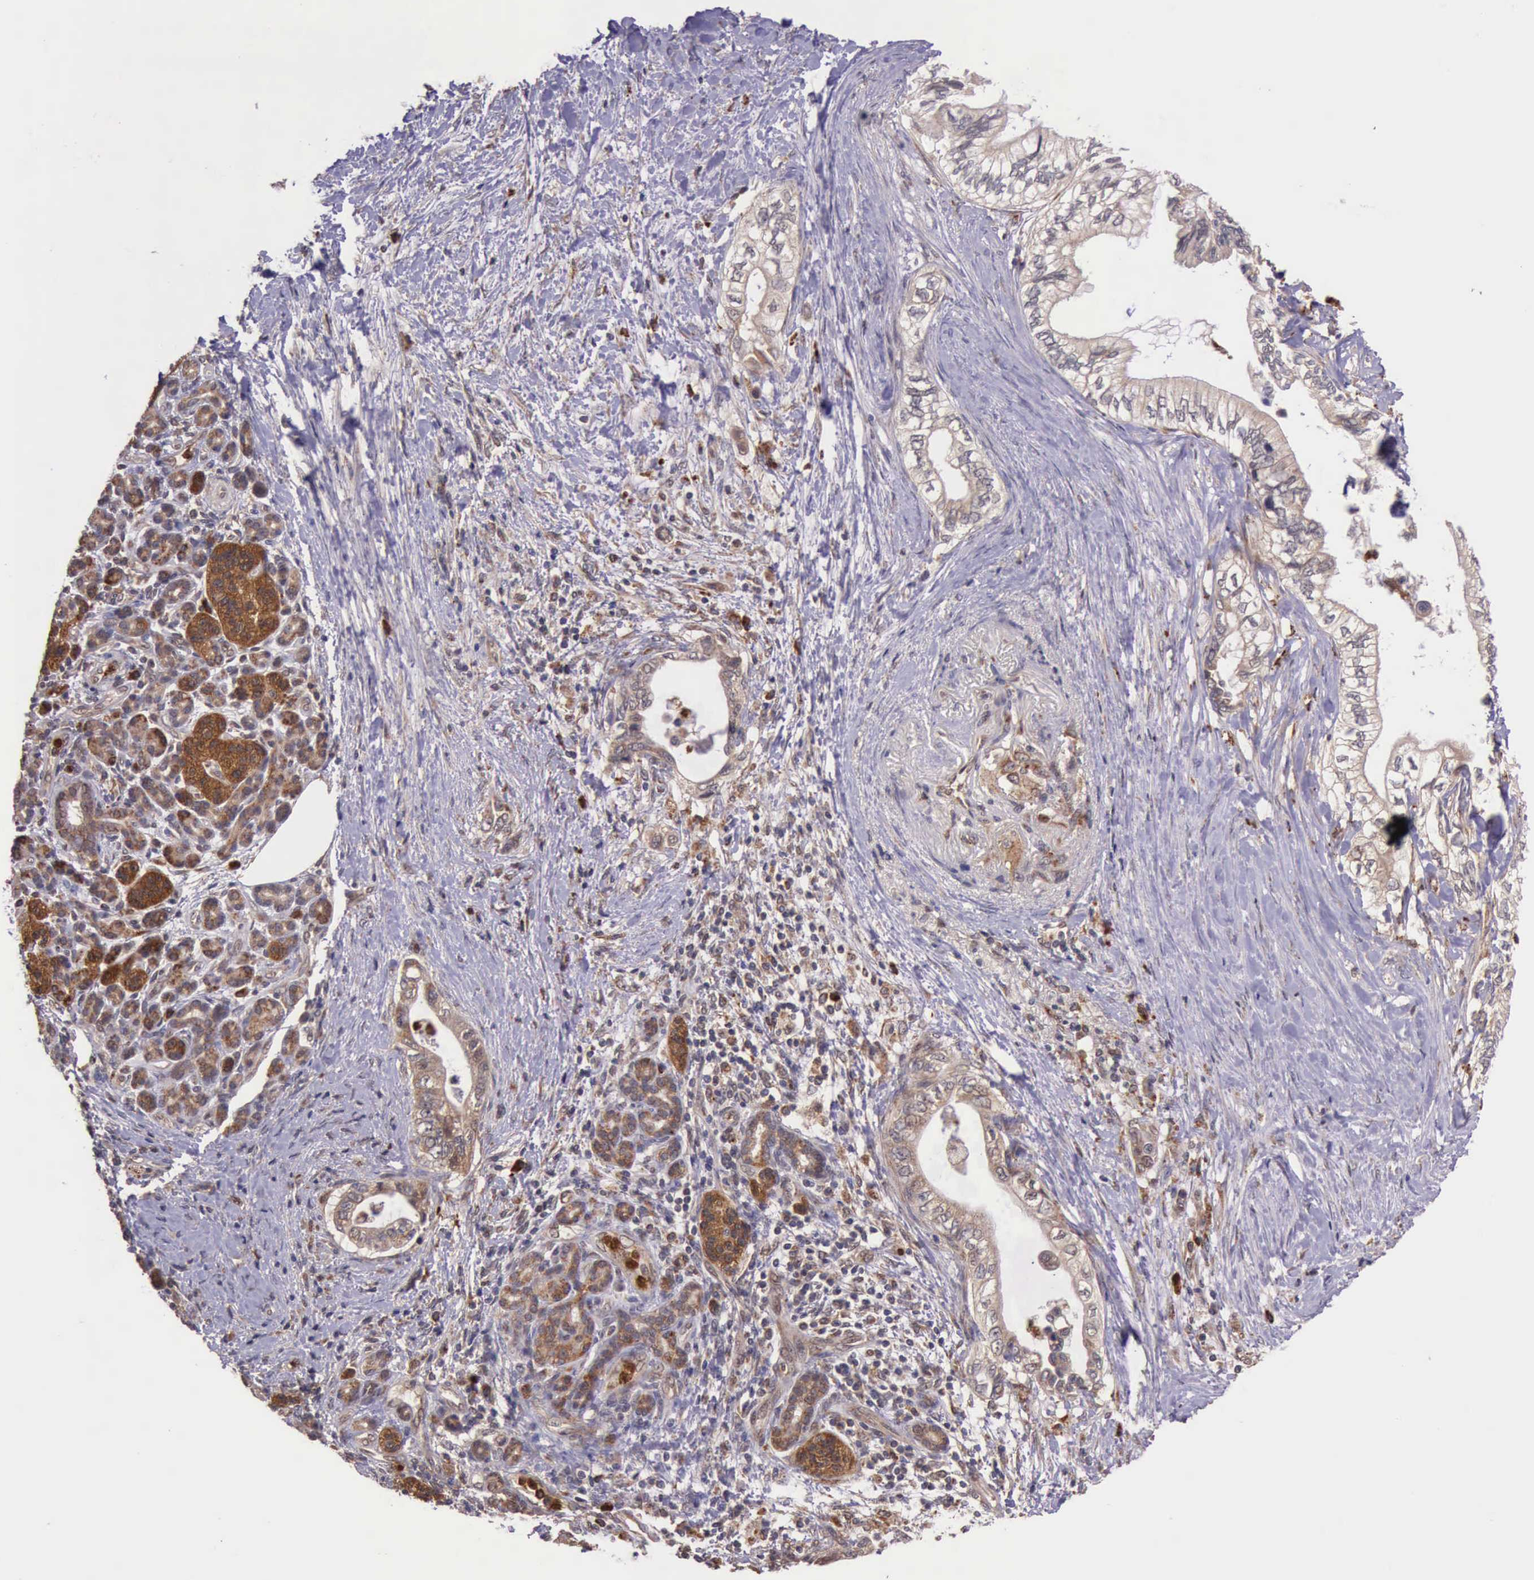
{"staining": {"intensity": "moderate", "quantity": "25%-75%", "location": "cytoplasmic/membranous"}, "tissue": "pancreatic cancer", "cell_type": "Tumor cells", "image_type": "cancer", "snomed": [{"axis": "morphology", "description": "Adenocarcinoma, NOS"}, {"axis": "topography", "description": "Pancreas"}], "caption": "Moderate cytoplasmic/membranous positivity for a protein is appreciated in approximately 25%-75% of tumor cells of pancreatic cancer (adenocarcinoma) using IHC.", "gene": "ARMCX3", "patient": {"sex": "female", "age": 66}}